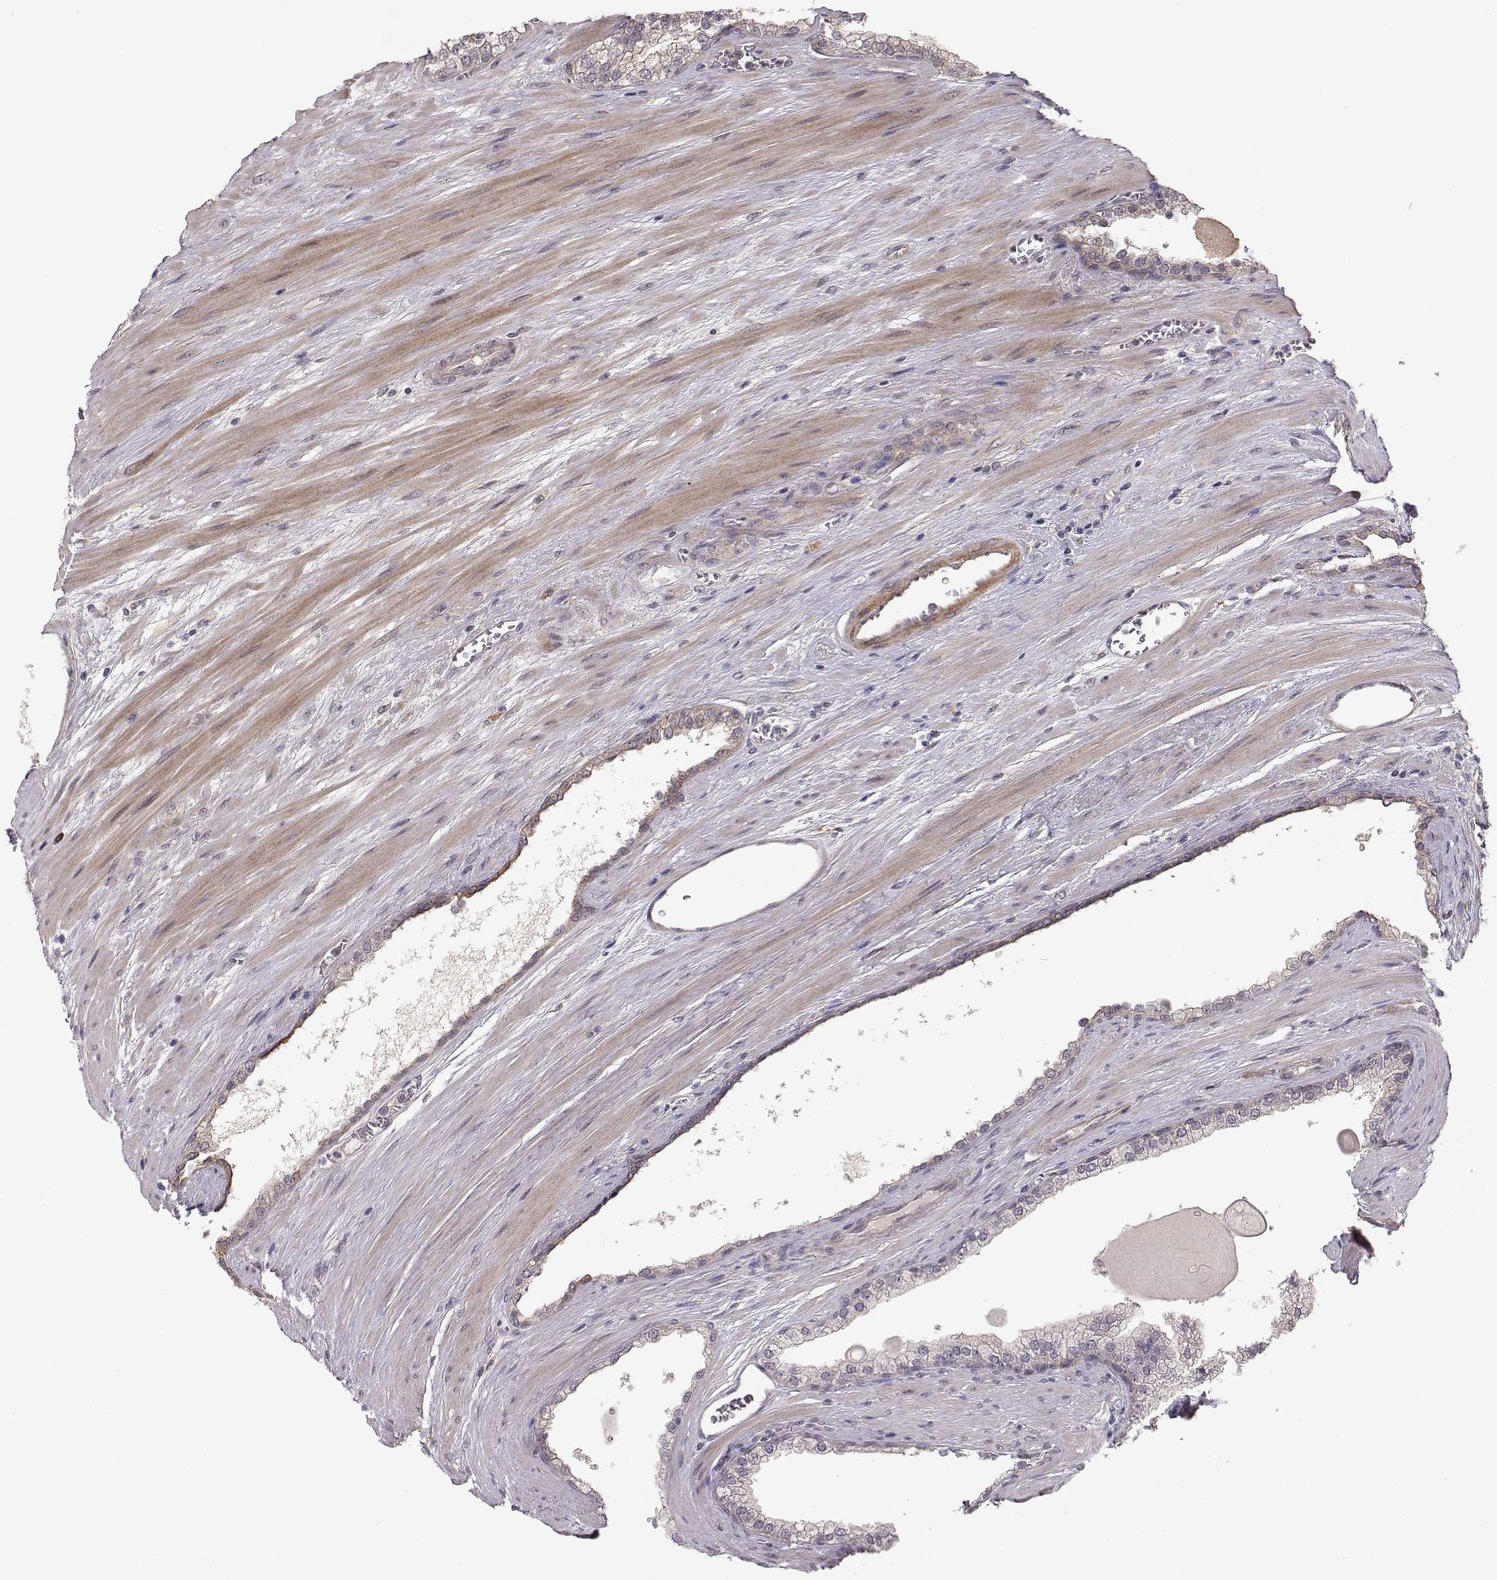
{"staining": {"intensity": "moderate", "quantity": "<25%", "location": "cytoplasmic/membranous"}, "tissue": "prostate cancer", "cell_type": "Tumor cells", "image_type": "cancer", "snomed": [{"axis": "morphology", "description": "Adenocarcinoma, NOS"}, {"axis": "topography", "description": "Prostate"}], "caption": "A high-resolution histopathology image shows immunohistochemistry staining of adenocarcinoma (prostate), which shows moderate cytoplasmic/membranous staining in approximately <25% of tumor cells.", "gene": "PLEKHG3", "patient": {"sex": "male", "age": 67}}